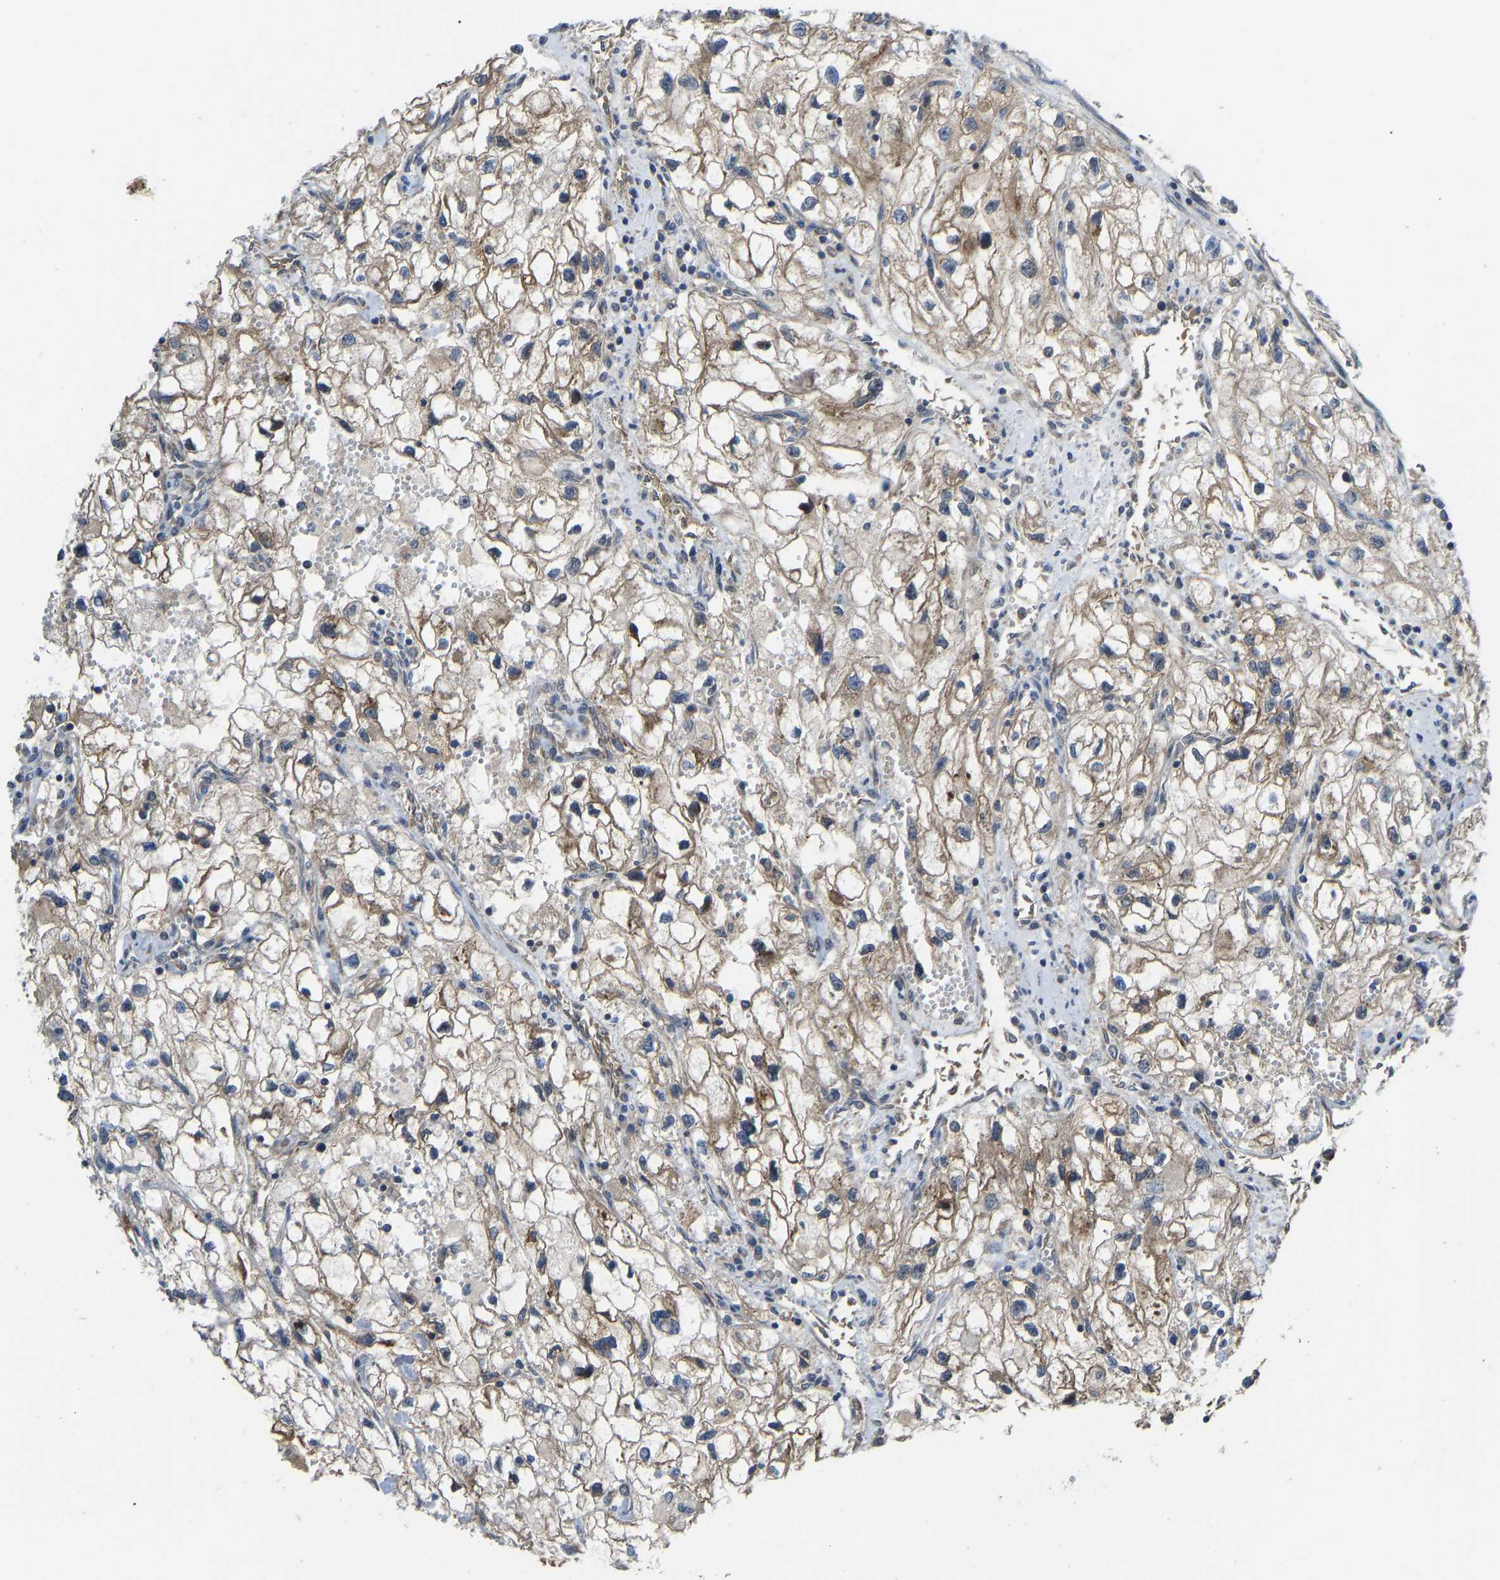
{"staining": {"intensity": "moderate", "quantity": ">75%", "location": "cytoplasmic/membranous"}, "tissue": "renal cancer", "cell_type": "Tumor cells", "image_type": "cancer", "snomed": [{"axis": "morphology", "description": "Adenocarcinoma, NOS"}, {"axis": "topography", "description": "Kidney"}], "caption": "Renal cancer stained with a brown dye displays moderate cytoplasmic/membranous positive expression in approximately >75% of tumor cells.", "gene": "CCT8", "patient": {"sex": "female", "age": 70}}